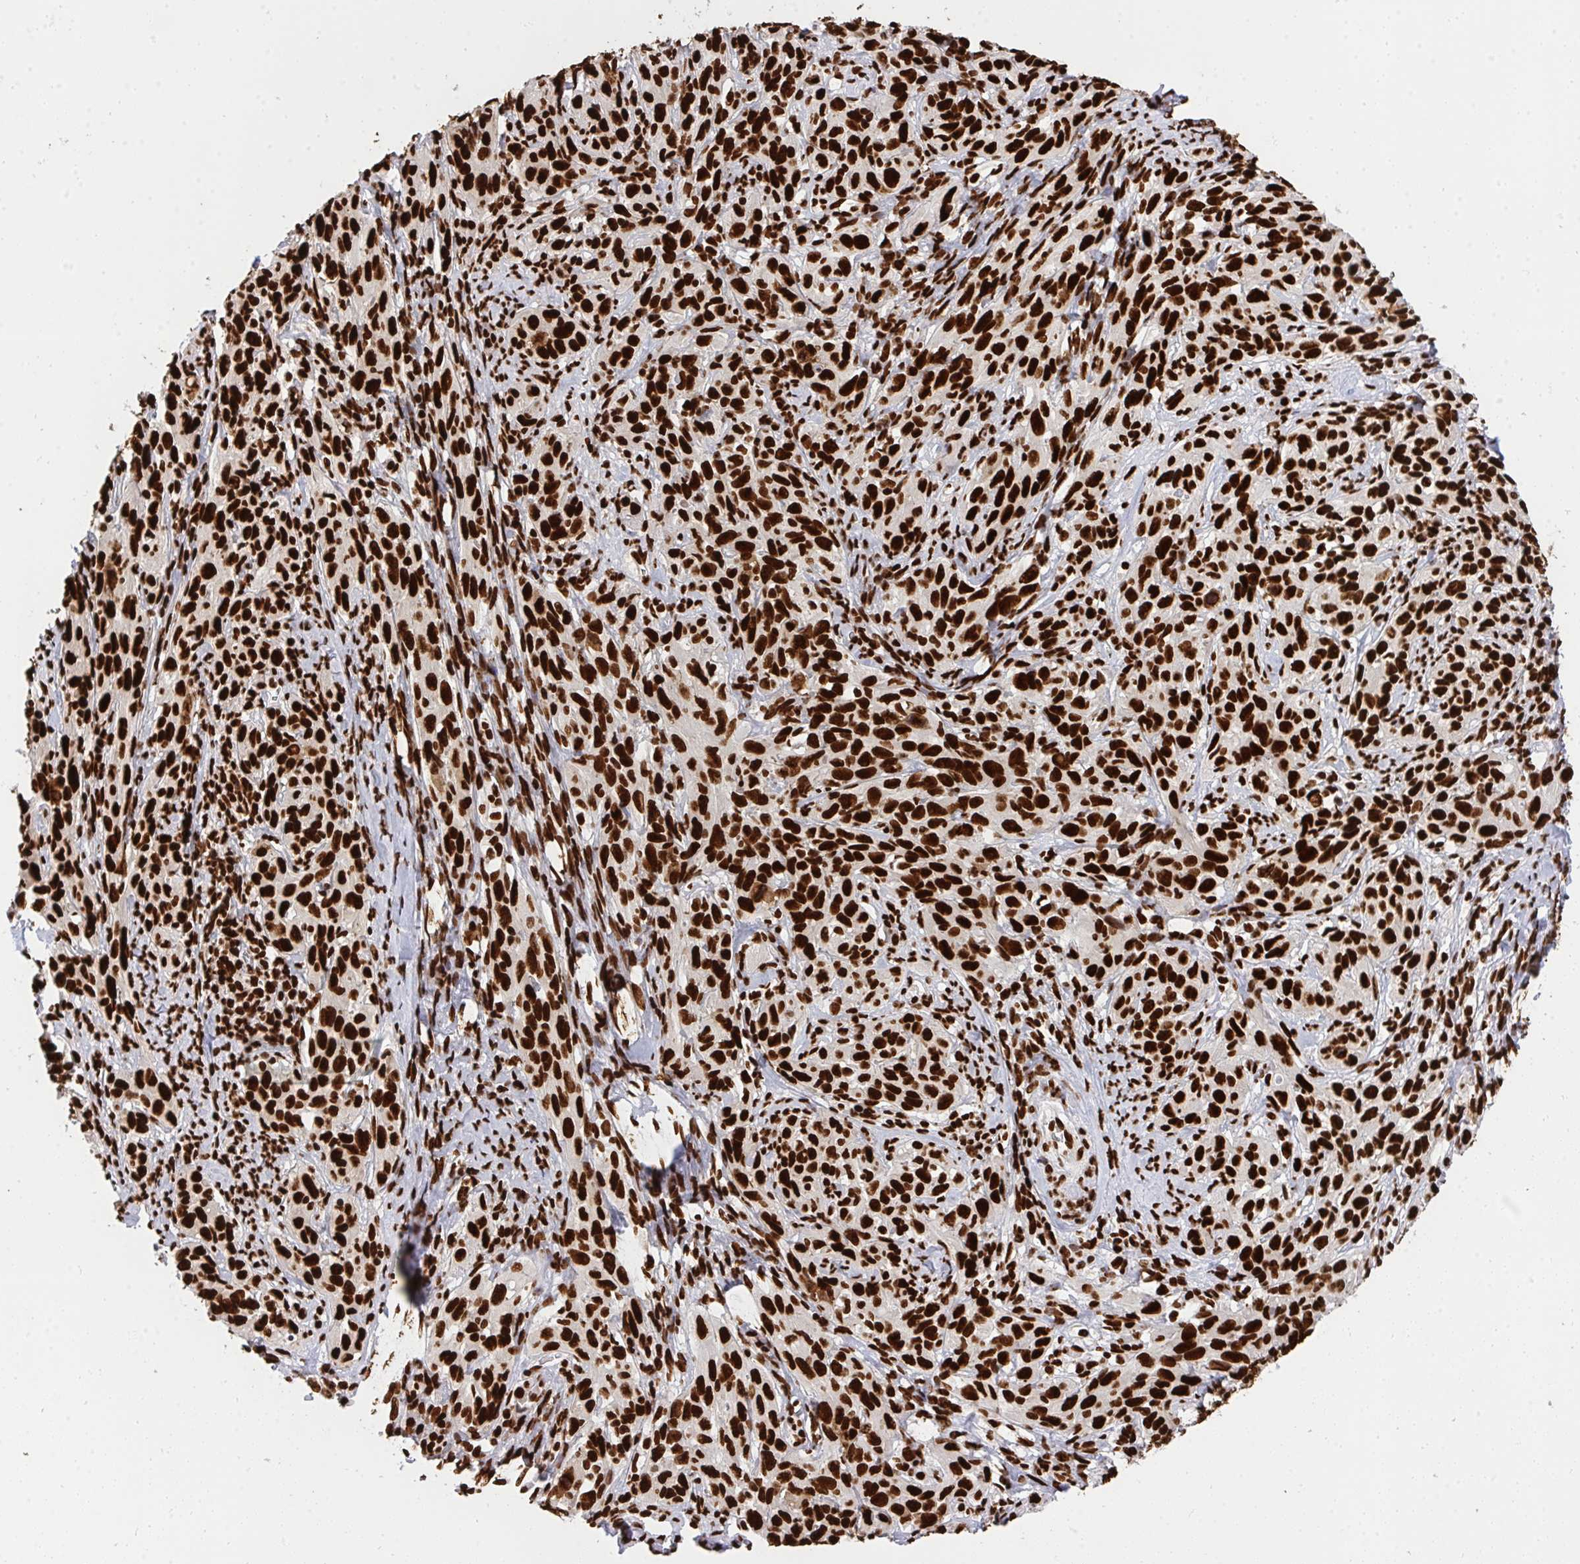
{"staining": {"intensity": "strong", "quantity": ">75%", "location": "nuclear"}, "tissue": "cervical cancer", "cell_type": "Tumor cells", "image_type": "cancer", "snomed": [{"axis": "morphology", "description": "Normal tissue, NOS"}, {"axis": "morphology", "description": "Squamous cell carcinoma, NOS"}, {"axis": "topography", "description": "Cervix"}], "caption": "IHC of cervical squamous cell carcinoma displays high levels of strong nuclear positivity in about >75% of tumor cells.", "gene": "HNRNPL", "patient": {"sex": "female", "age": 51}}